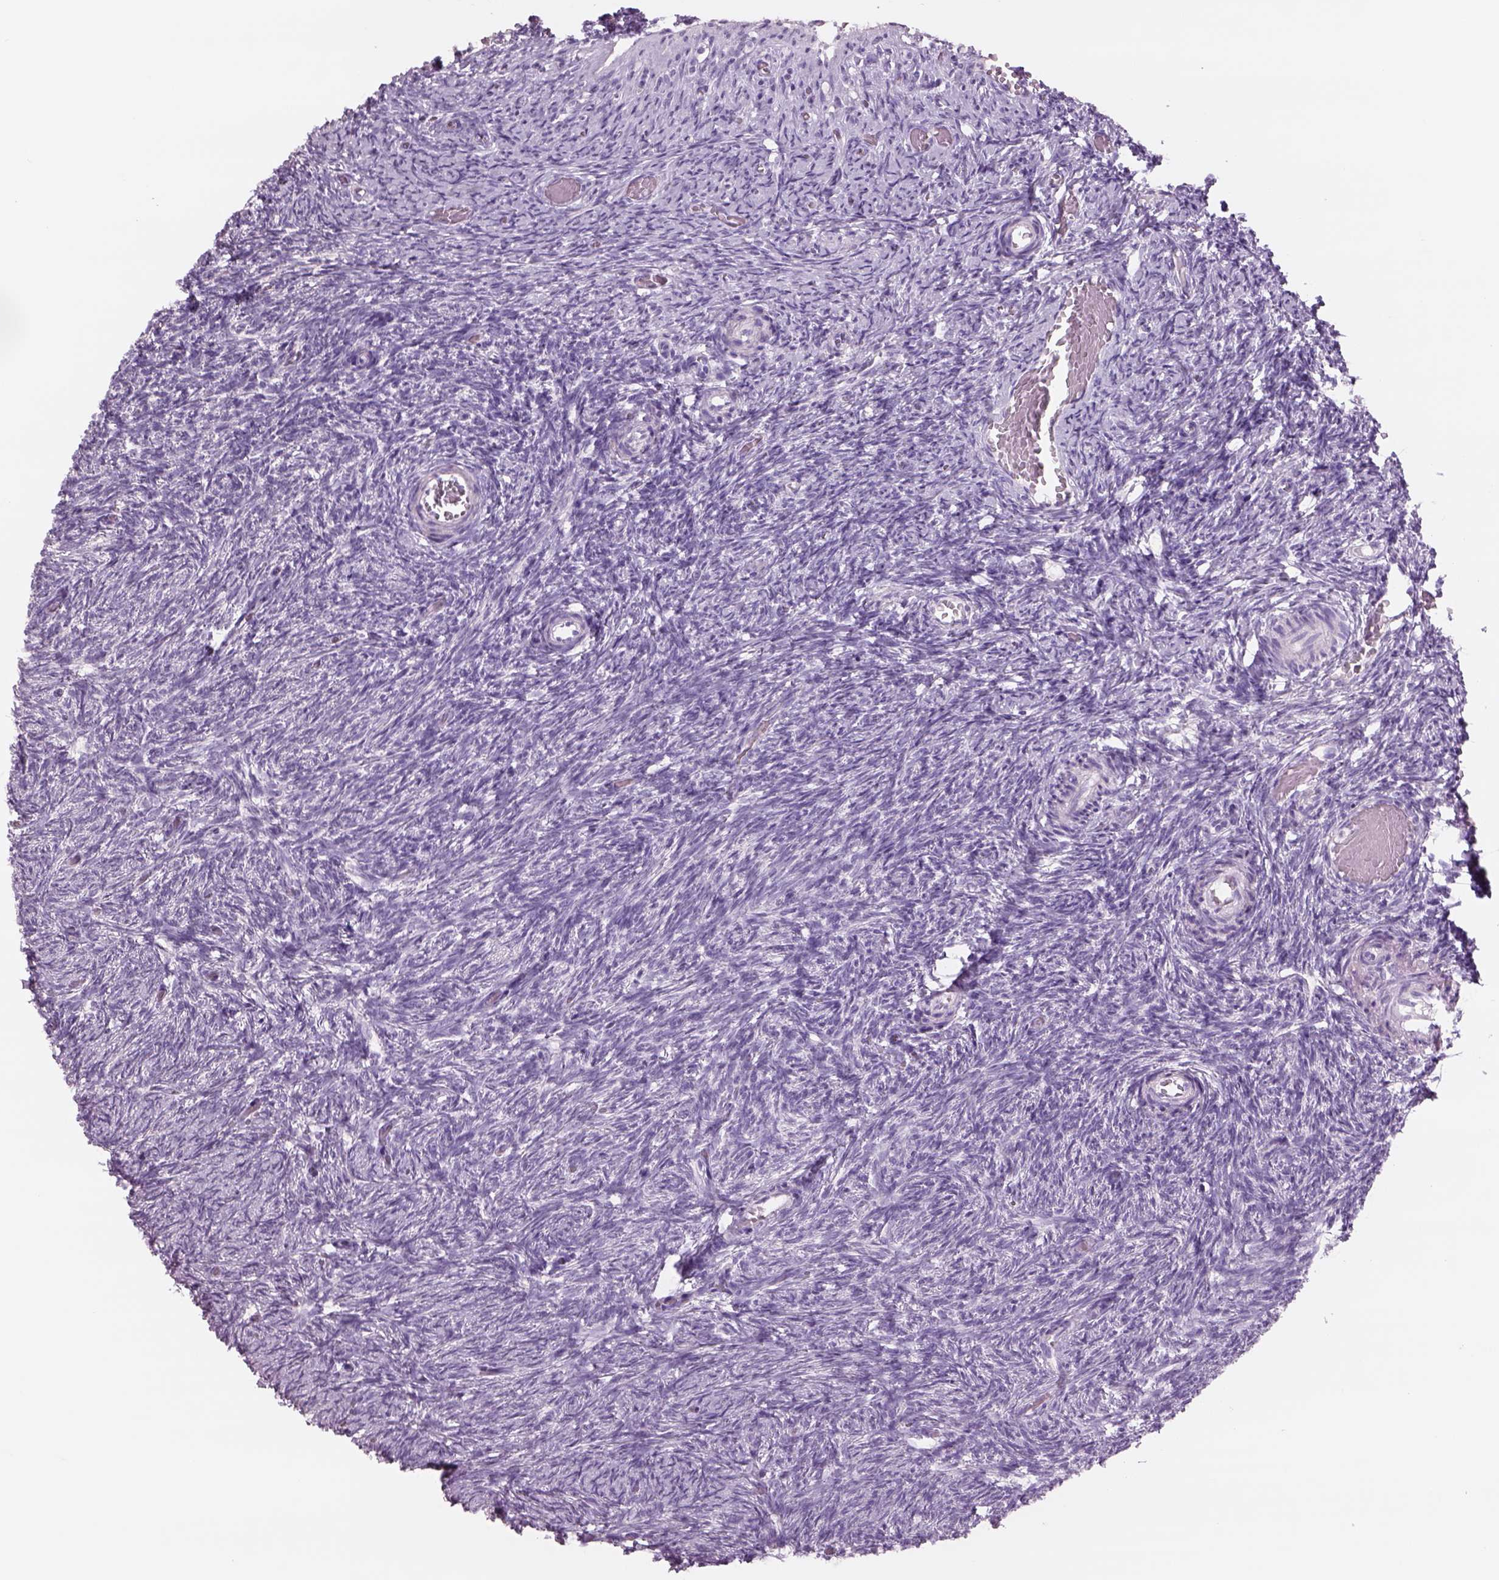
{"staining": {"intensity": "negative", "quantity": "none", "location": "none"}, "tissue": "ovary", "cell_type": "Ovarian stroma cells", "image_type": "normal", "snomed": [{"axis": "morphology", "description": "Normal tissue, NOS"}, {"axis": "topography", "description": "Ovary"}], "caption": "This is an immunohistochemistry (IHC) micrograph of normal ovary. There is no positivity in ovarian stroma cells.", "gene": "RHO", "patient": {"sex": "female", "age": 39}}